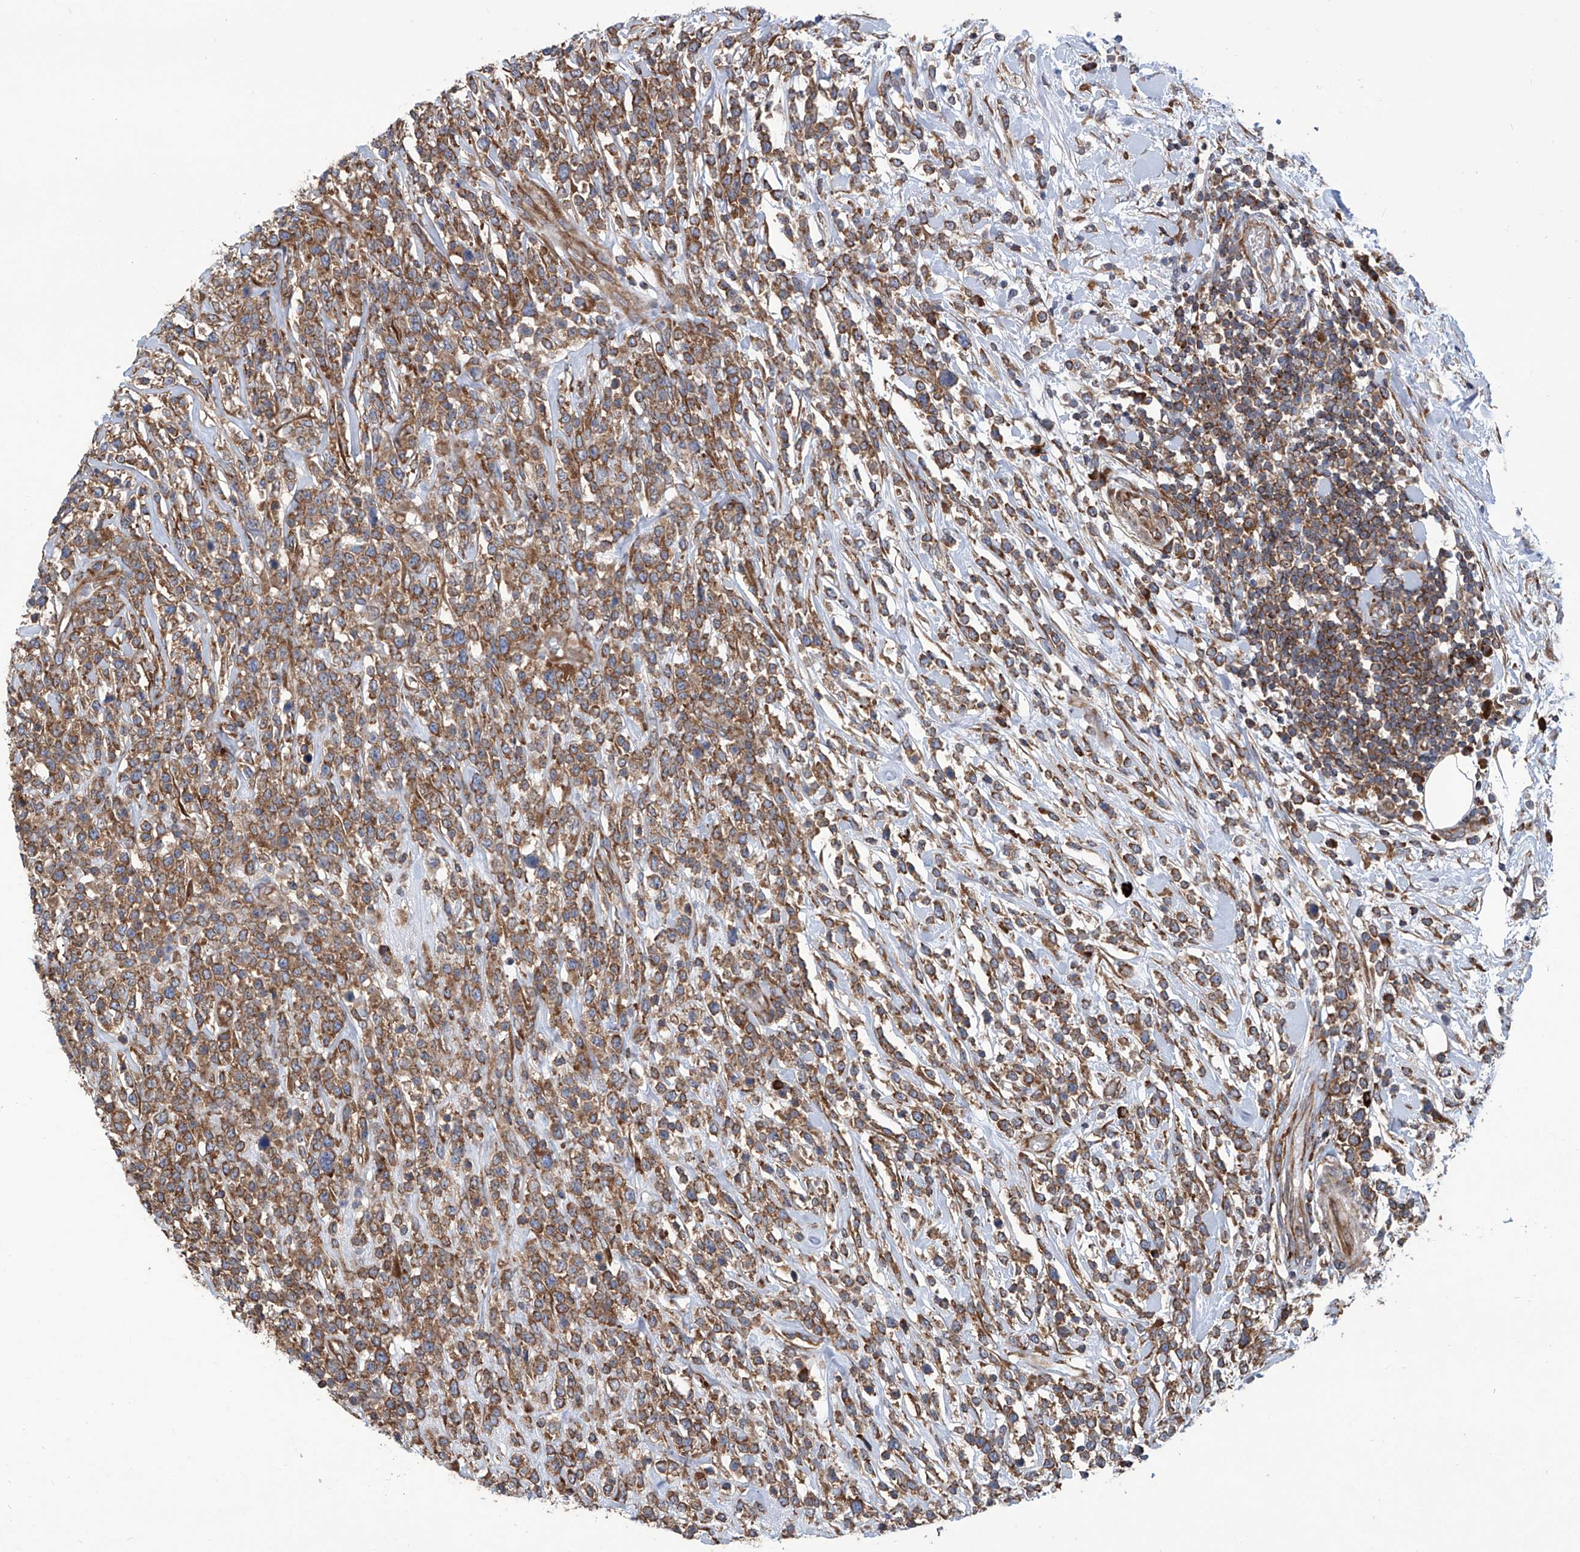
{"staining": {"intensity": "moderate", "quantity": ">75%", "location": "cytoplasmic/membranous"}, "tissue": "lymphoma", "cell_type": "Tumor cells", "image_type": "cancer", "snomed": [{"axis": "morphology", "description": "Malignant lymphoma, non-Hodgkin's type, High grade"}, {"axis": "topography", "description": "Colon"}], "caption": "Tumor cells reveal medium levels of moderate cytoplasmic/membranous positivity in about >75% of cells in human lymphoma.", "gene": "SENP2", "patient": {"sex": "female", "age": 53}}